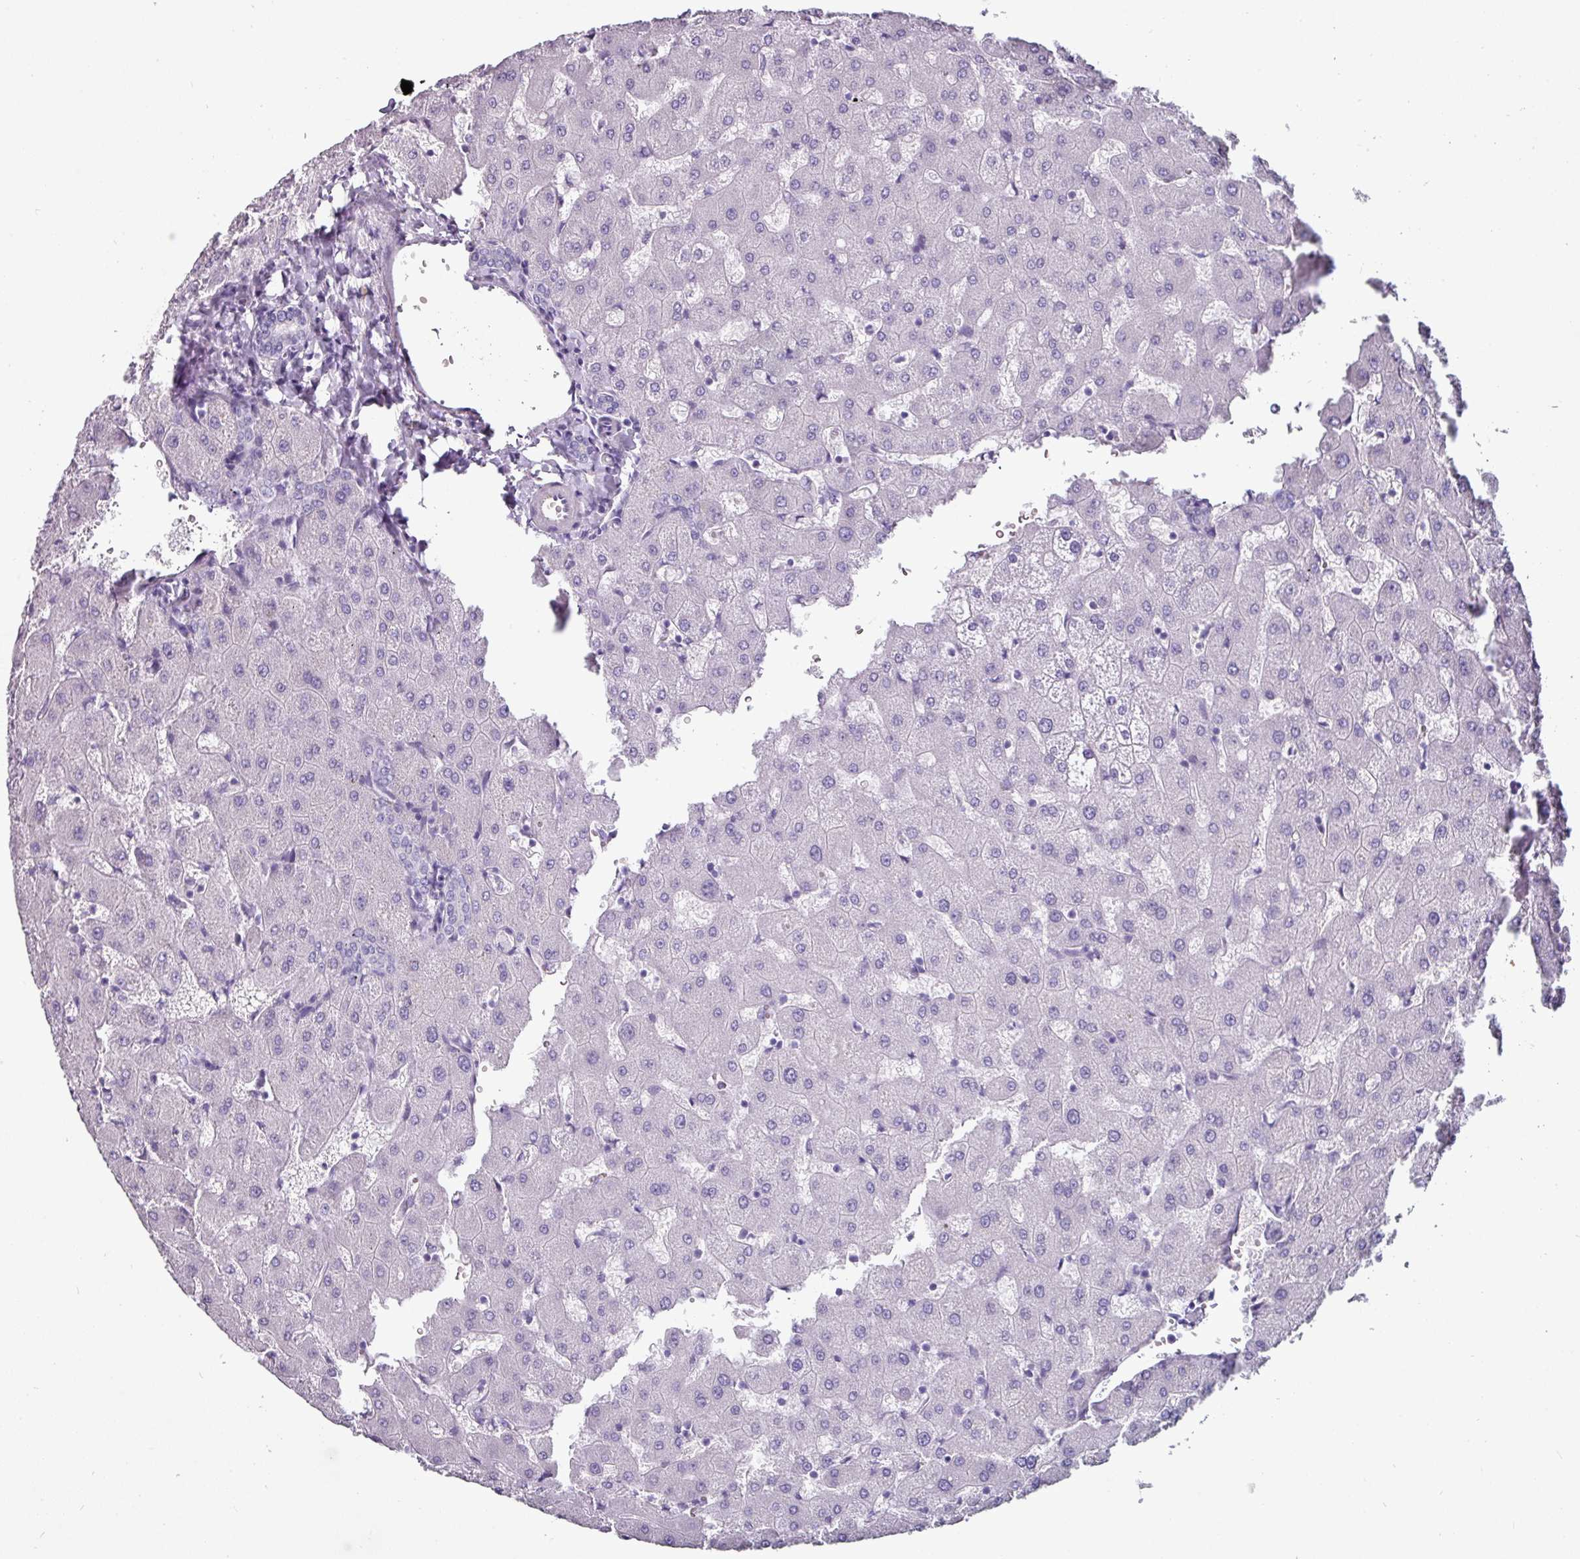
{"staining": {"intensity": "negative", "quantity": "none", "location": "none"}, "tissue": "liver", "cell_type": "Cholangiocytes", "image_type": "normal", "snomed": [{"axis": "morphology", "description": "Normal tissue, NOS"}, {"axis": "topography", "description": "Liver"}], "caption": "A histopathology image of human liver is negative for staining in cholangiocytes. (Stains: DAB immunohistochemistry with hematoxylin counter stain, Microscopy: brightfield microscopy at high magnification).", "gene": "EYA3", "patient": {"sex": "female", "age": 63}}